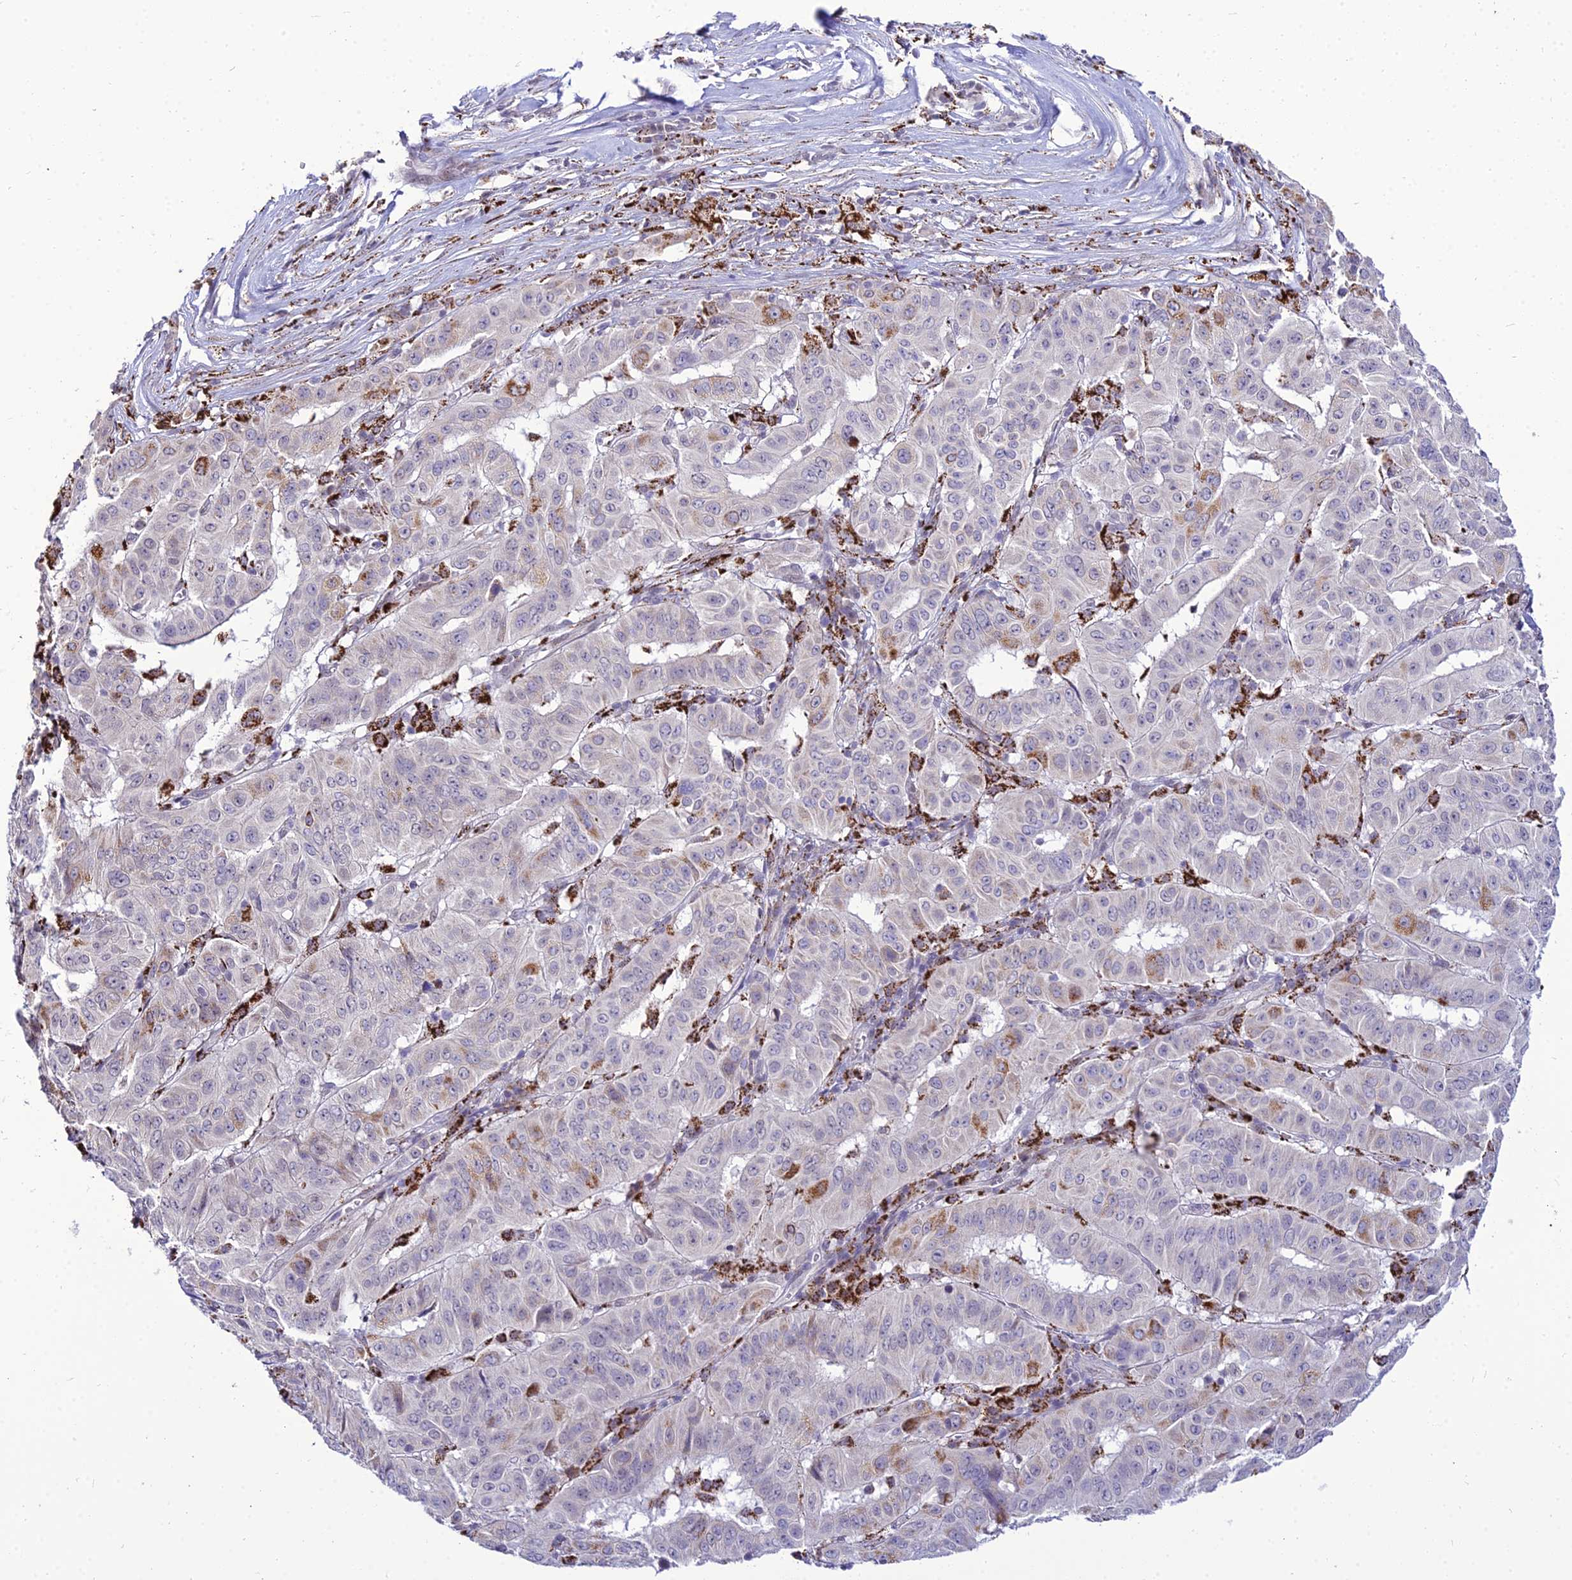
{"staining": {"intensity": "moderate", "quantity": "<25%", "location": "cytoplasmic/membranous"}, "tissue": "pancreatic cancer", "cell_type": "Tumor cells", "image_type": "cancer", "snomed": [{"axis": "morphology", "description": "Adenocarcinoma, NOS"}, {"axis": "topography", "description": "Pancreas"}], "caption": "Protein expression analysis of human pancreatic cancer (adenocarcinoma) reveals moderate cytoplasmic/membranous staining in approximately <25% of tumor cells. The staining was performed using DAB (3,3'-diaminobenzidine), with brown indicating positive protein expression. Nuclei are stained blue with hematoxylin.", "gene": "C6orf163", "patient": {"sex": "male", "age": 63}}